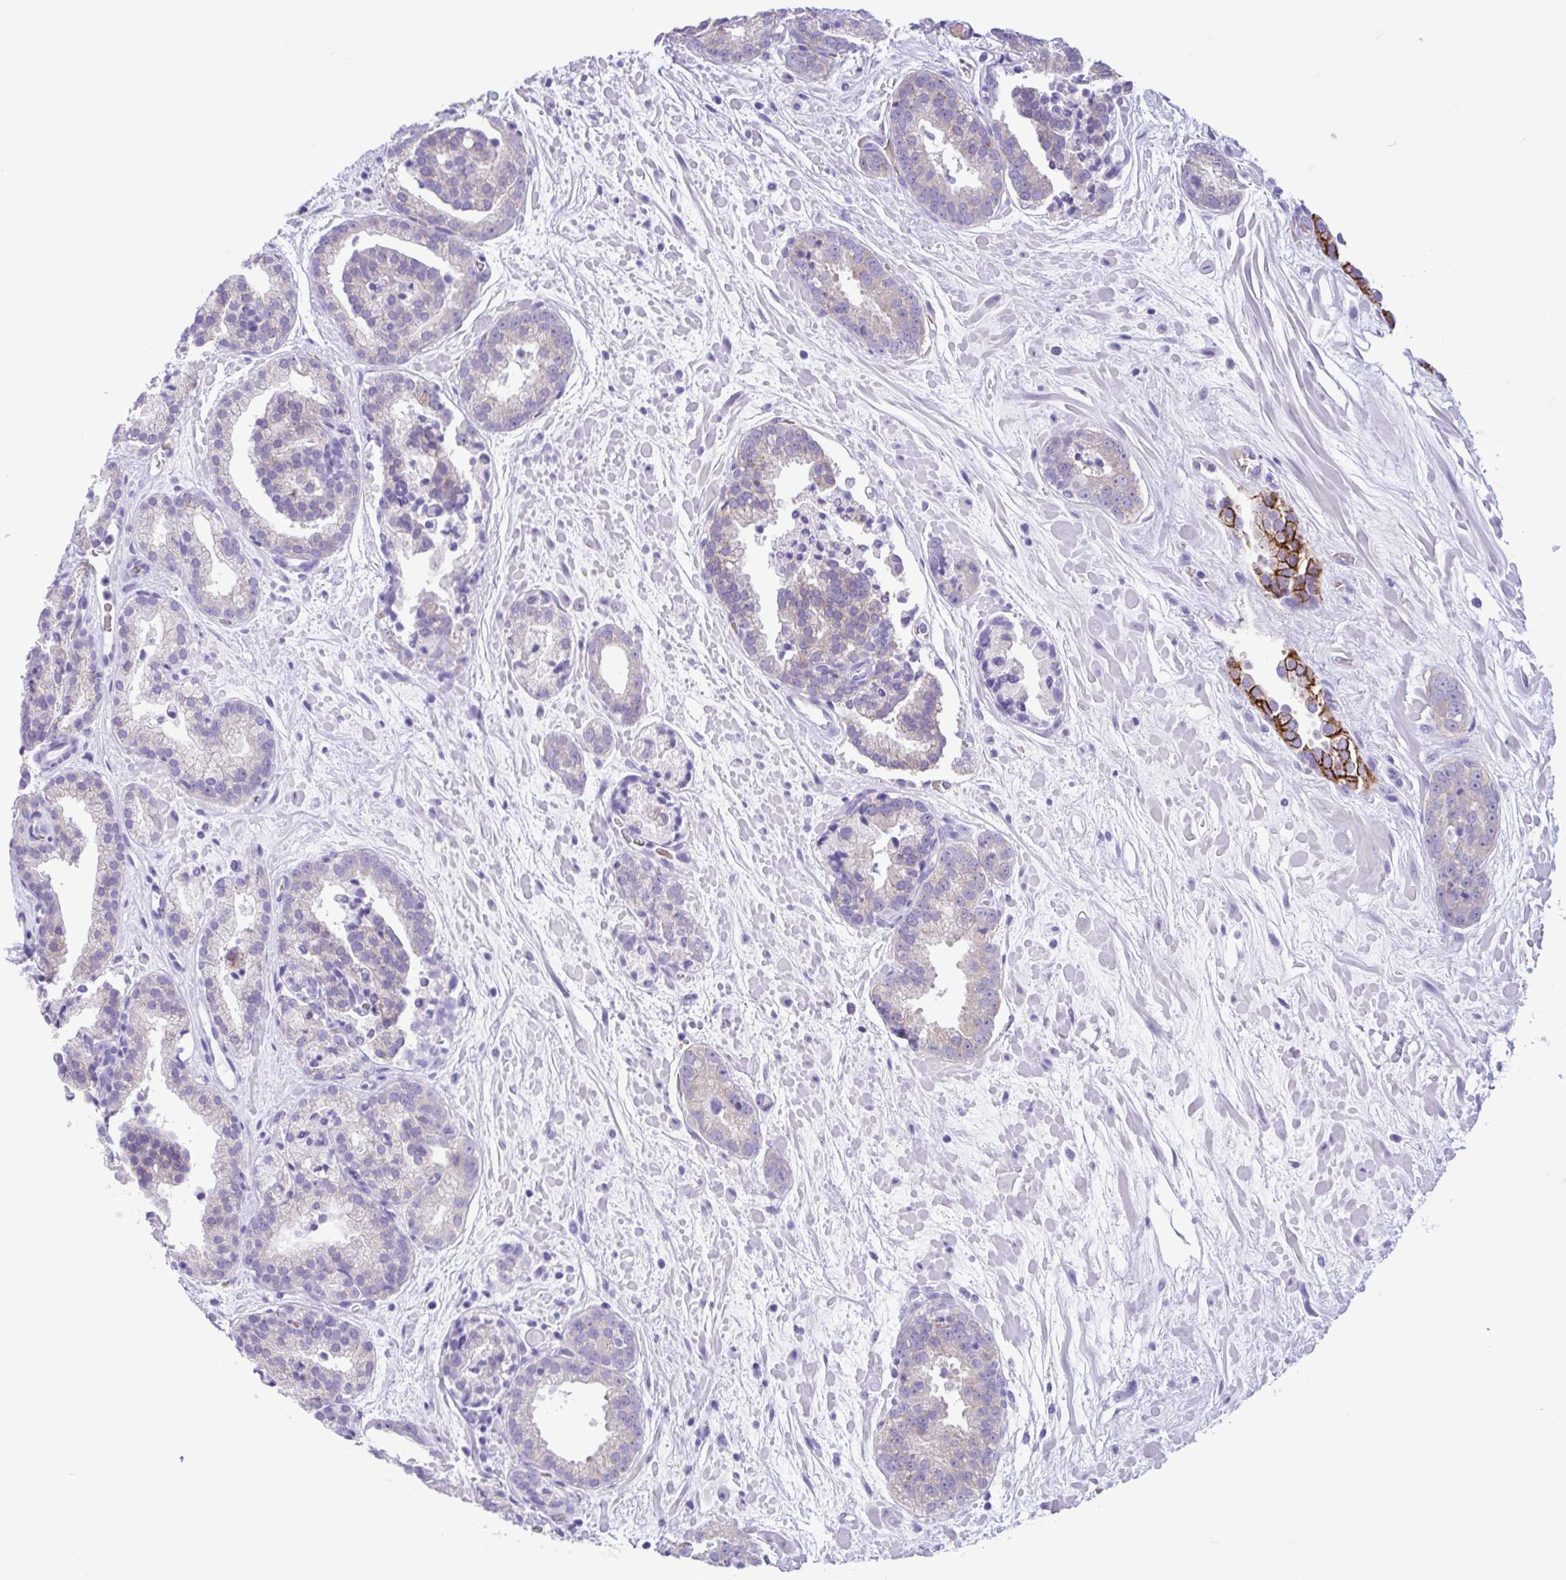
{"staining": {"intensity": "negative", "quantity": "none", "location": "none"}, "tissue": "prostate cancer", "cell_type": "Tumor cells", "image_type": "cancer", "snomed": [{"axis": "morphology", "description": "Adenocarcinoma, High grade"}, {"axis": "topography", "description": "Prostate"}], "caption": "This is a image of immunohistochemistry staining of prostate cancer (high-grade adenocarcinoma), which shows no positivity in tumor cells. Nuclei are stained in blue.", "gene": "TMEM79", "patient": {"sex": "male", "age": 66}}